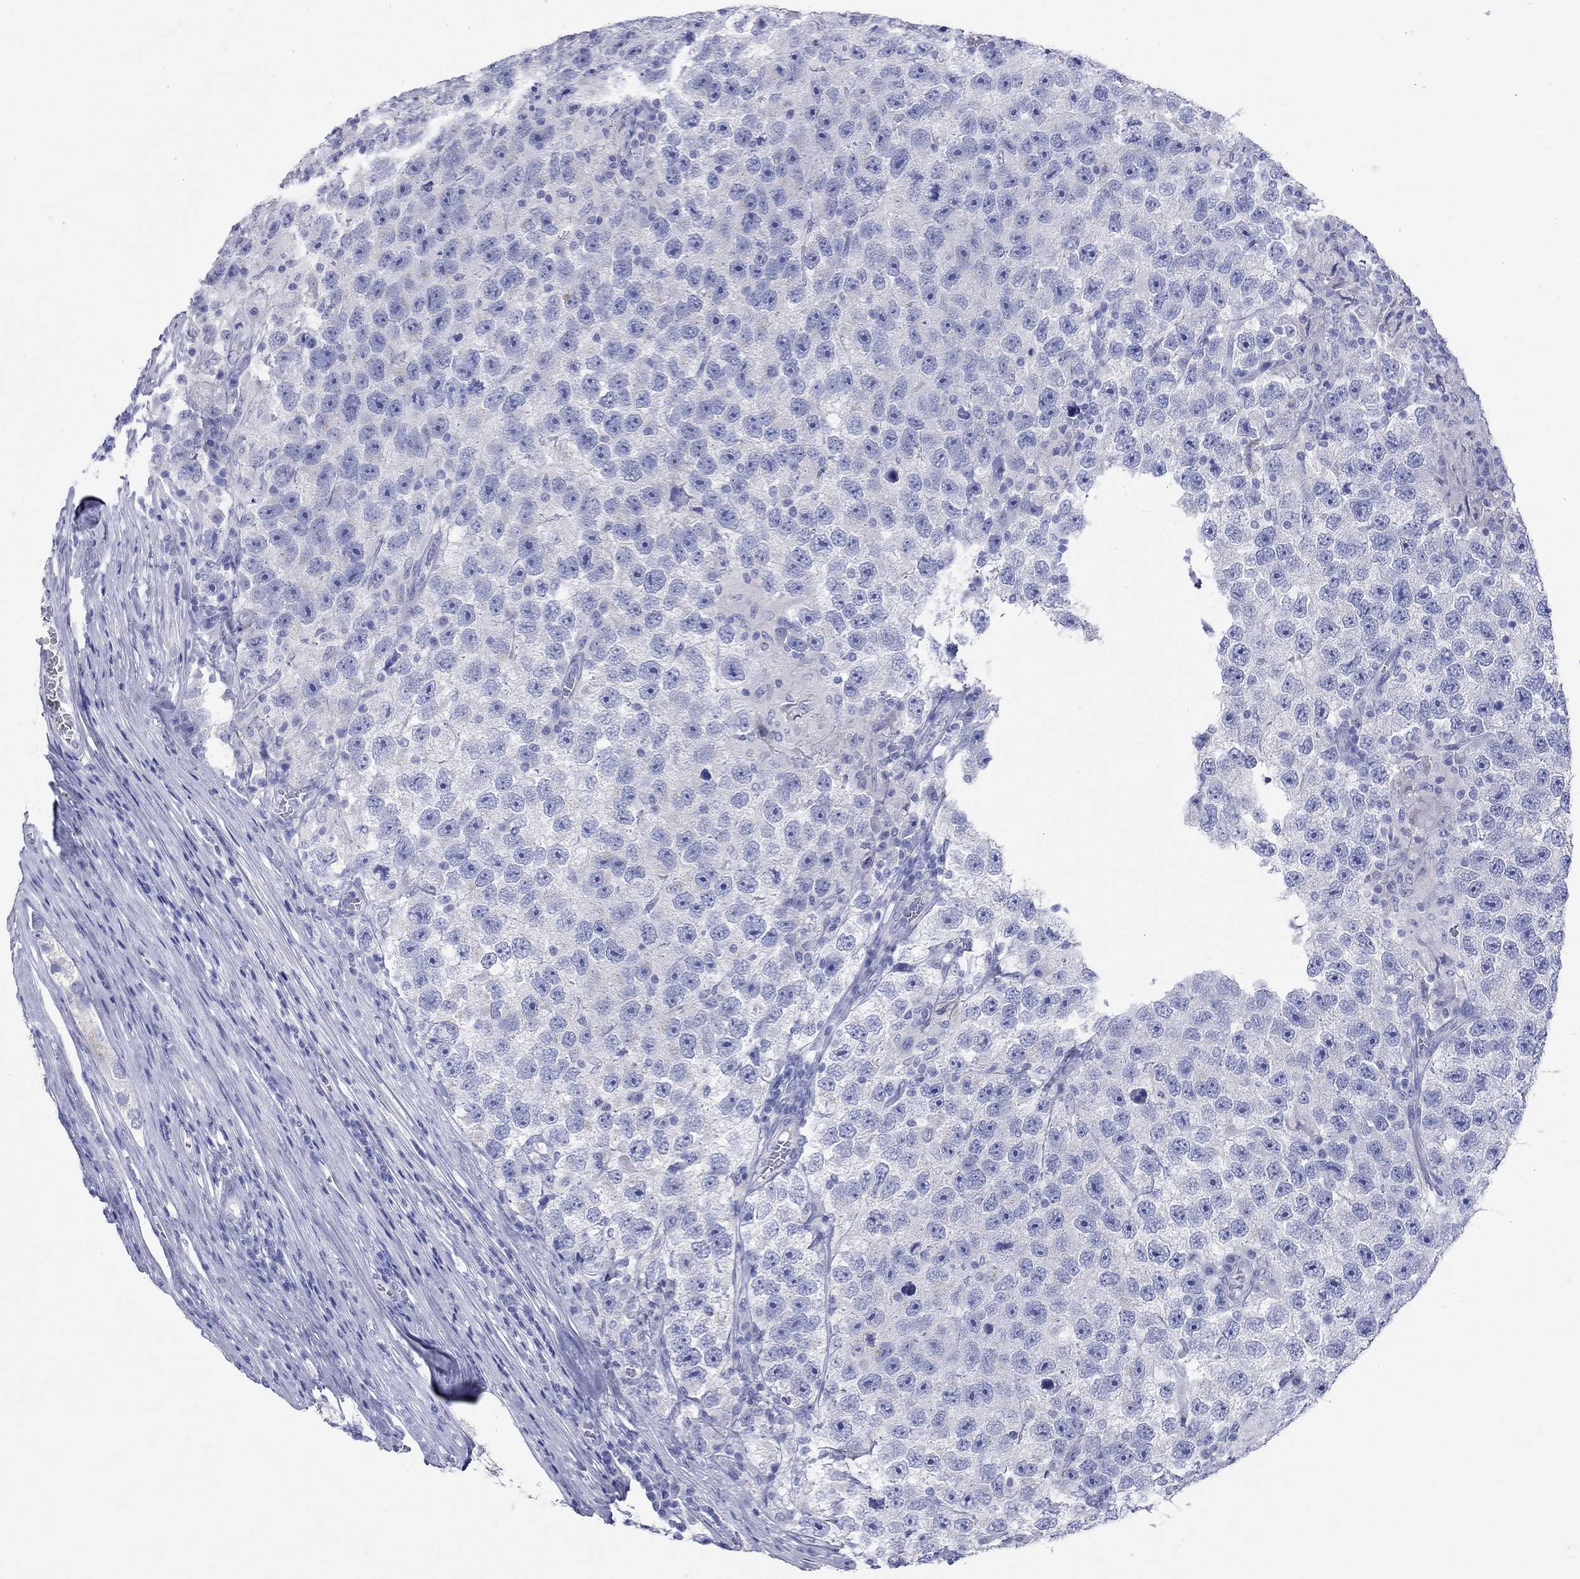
{"staining": {"intensity": "negative", "quantity": "none", "location": "none"}, "tissue": "testis cancer", "cell_type": "Tumor cells", "image_type": "cancer", "snomed": [{"axis": "morphology", "description": "Seminoma, NOS"}, {"axis": "topography", "description": "Testis"}], "caption": "Seminoma (testis) was stained to show a protein in brown. There is no significant expression in tumor cells.", "gene": "SPATA9", "patient": {"sex": "male", "age": 26}}